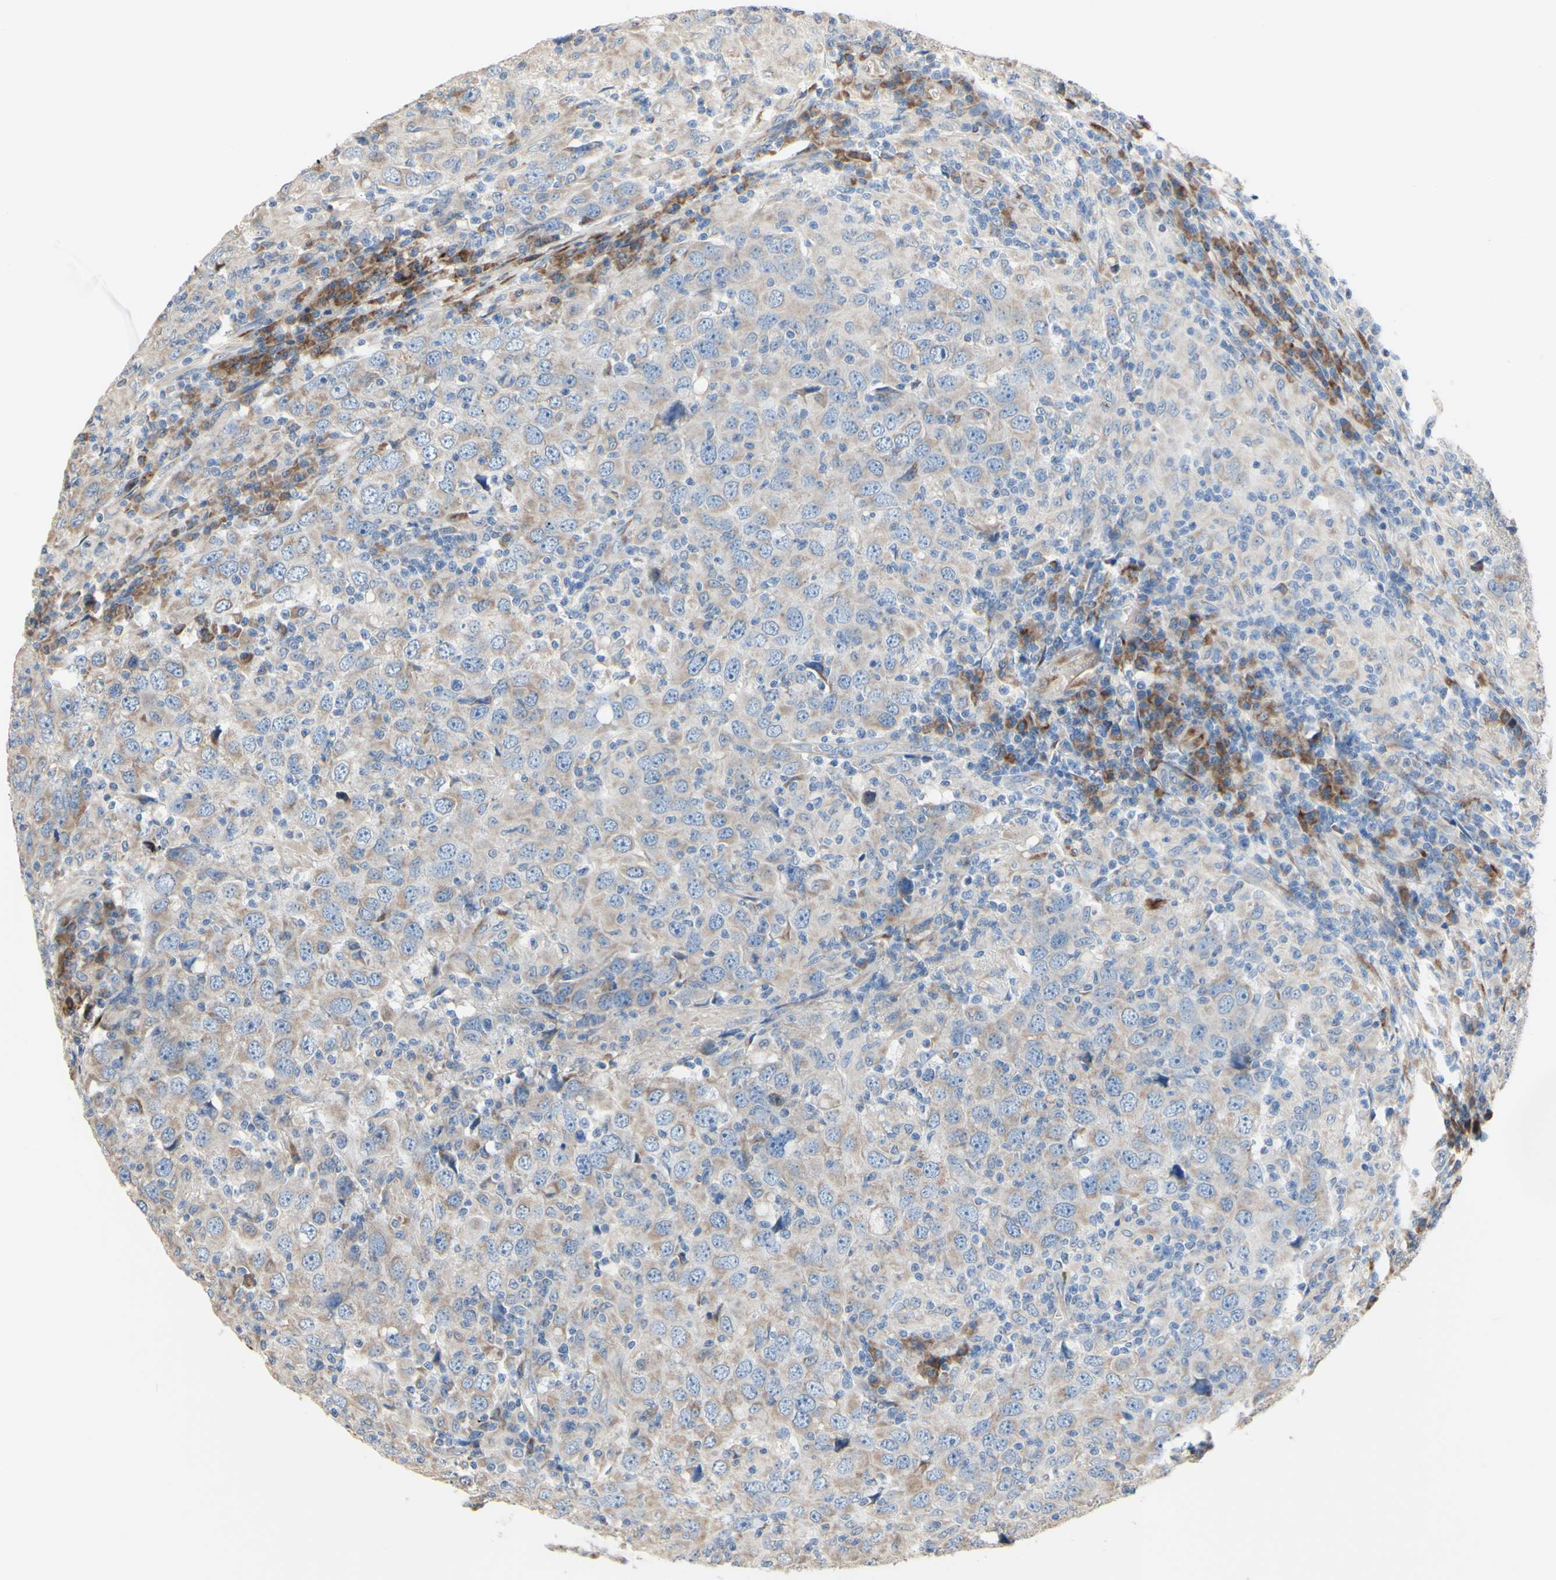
{"staining": {"intensity": "weak", "quantity": "25%-75%", "location": "cytoplasmic/membranous"}, "tissue": "head and neck cancer", "cell_type": "Tumor cells", "image_type": "cancer", "snomed": [{"axis": "morphology", "description": "Adenocarcinoma, NOS"}, {"axis": "topography", "description": "Salivary gland"}, {"axis": "topography", "description": "Head-Neck"}], "caption": "Head and neck adenocarcinoma stained with immunohistochemistry displays weak cytoplasmic/membranous staining in about 25%-75% of tumor cells.", "gene": "AGPAT5", "patient": {"sex": "female", "age": 65}}